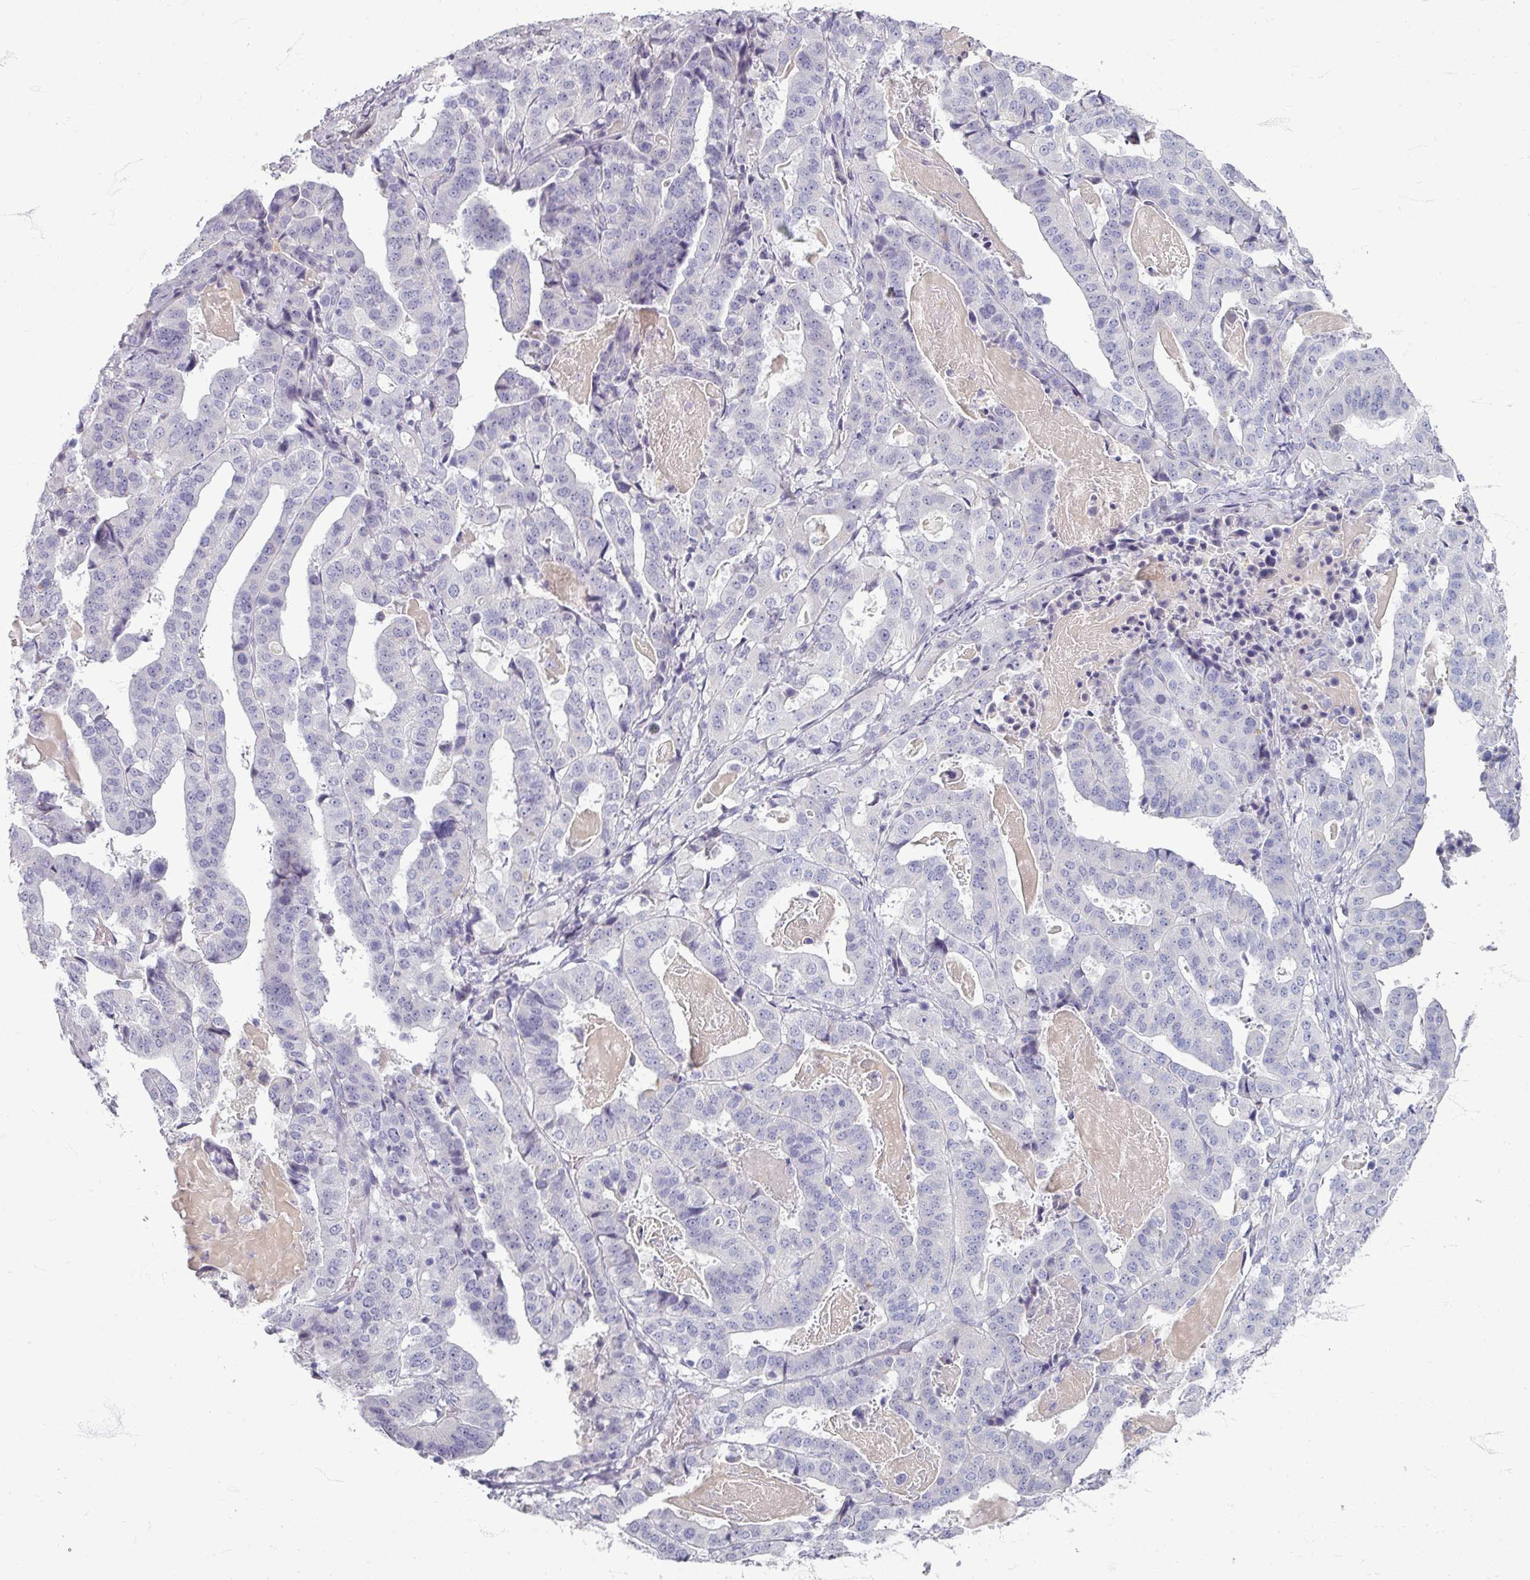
{"staining": {"intensity": "negative", "quantity": "none", "location": "none"}, "tissue": "stomach cancer", "cell_type": "Tumor cells", "image_type": "cancer", "snomed": [{"axis": "morphology", "description": "Adenocarcinoma, NOS"}, {"axis": "topography", "description": "Stomach"}], "caption": "Immunohistochemical staining of stomach adenocarcinoma reveals no significant positivity in tumor cells.", "gene": "ZNF878", "patient": {"sex": "male", "age": 48}}